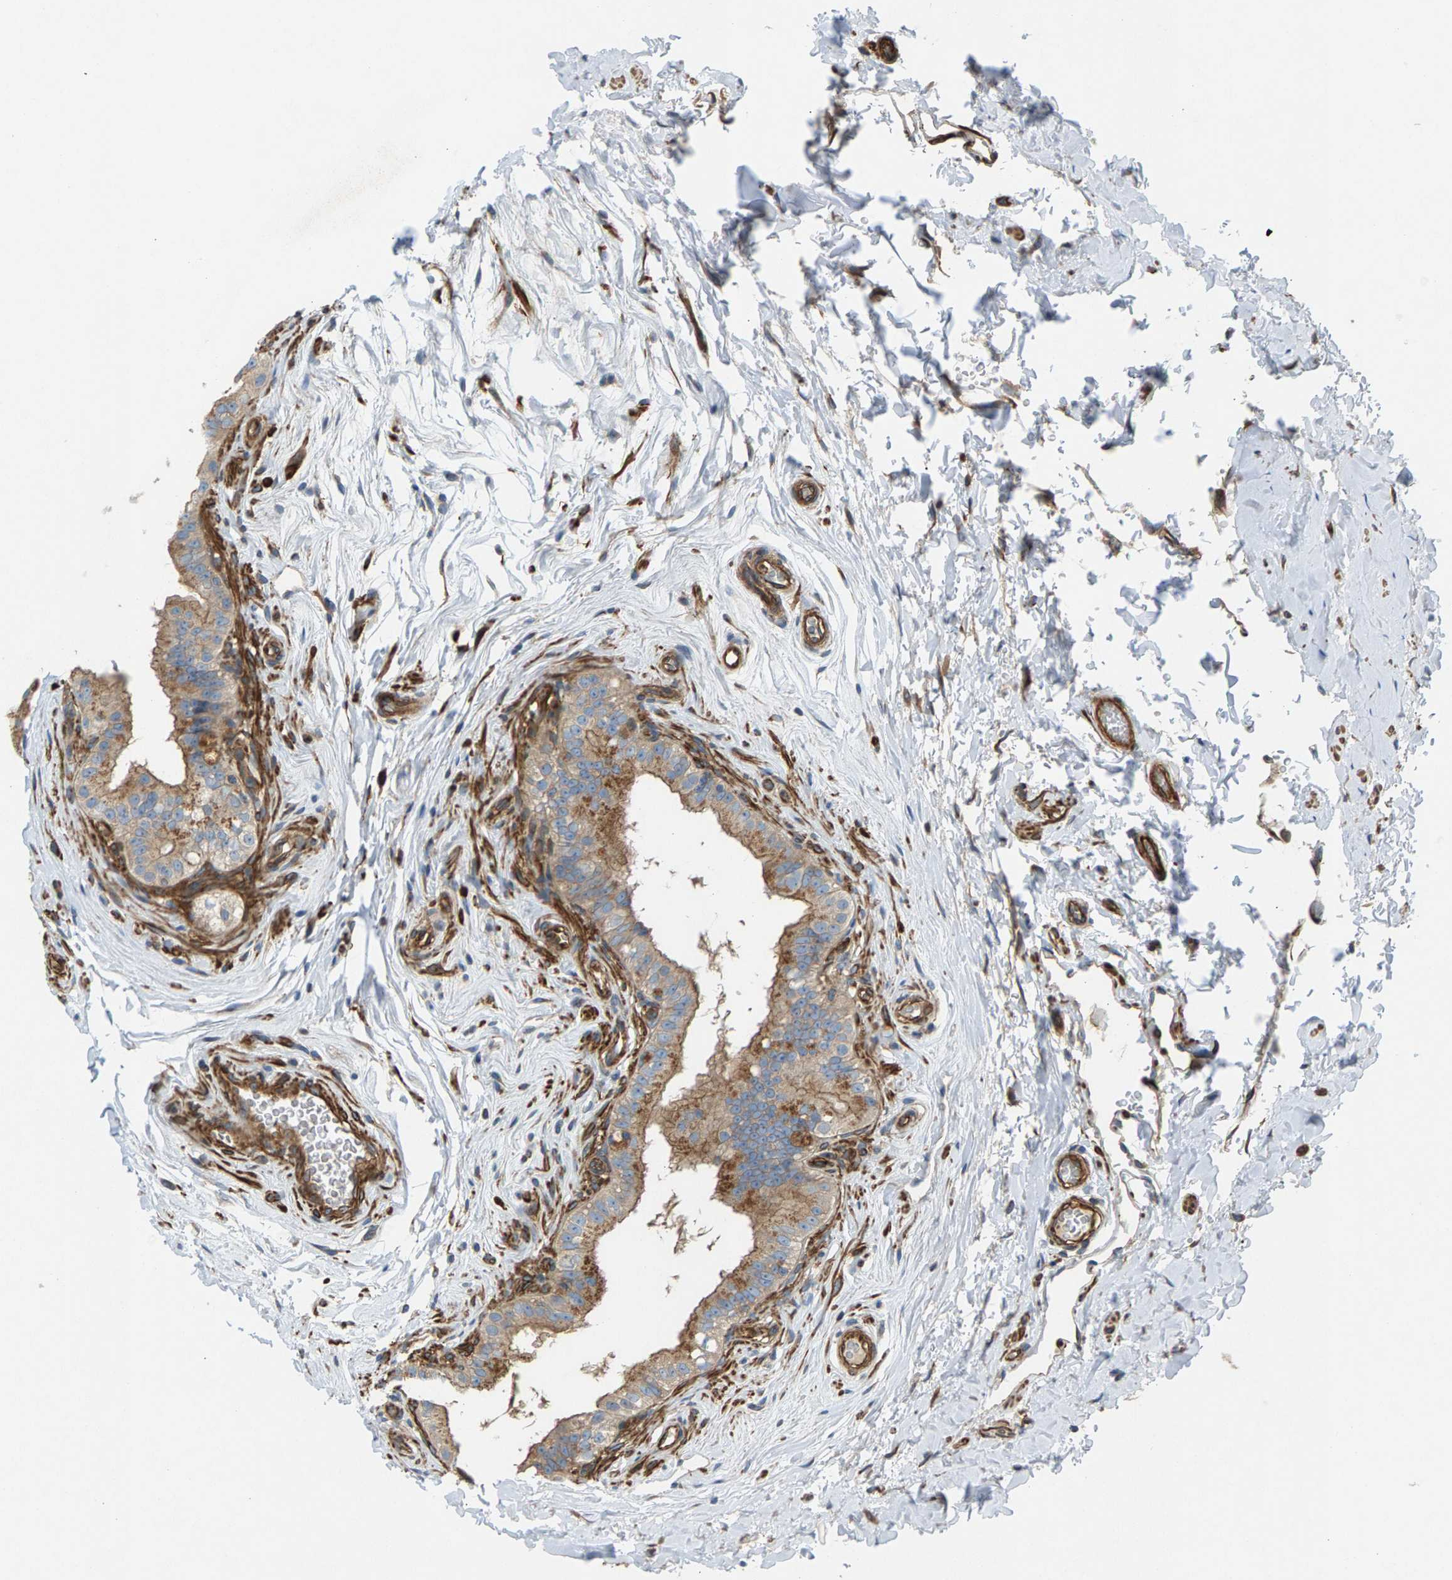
{"staining": {"intensity": "moderate", "quantity": "25%-75%", "location": "cytoplasmic/membranous"}, "tissue": "epididymis", "cell_type": "Glandular cells", "image_type": "normal", "snomed": [{"axis": "morphology", "description": "Normal tissue, NOS"}, {"axis": "topography", "description": "Testis"}, {"axis": "topography", "description": "Epididymis"}], "caption": "IHC image of unremarkable epididymis: epididymis stained using immunohistochemistry displays medium levels of moderate protein expression localized specifically in the cytoplasmic/membranous of glandular cells, appearing as a cytoplasmic/membranous brown color.", "gene": "PDCL", "patient": {"sex": "male", "age": 36}}